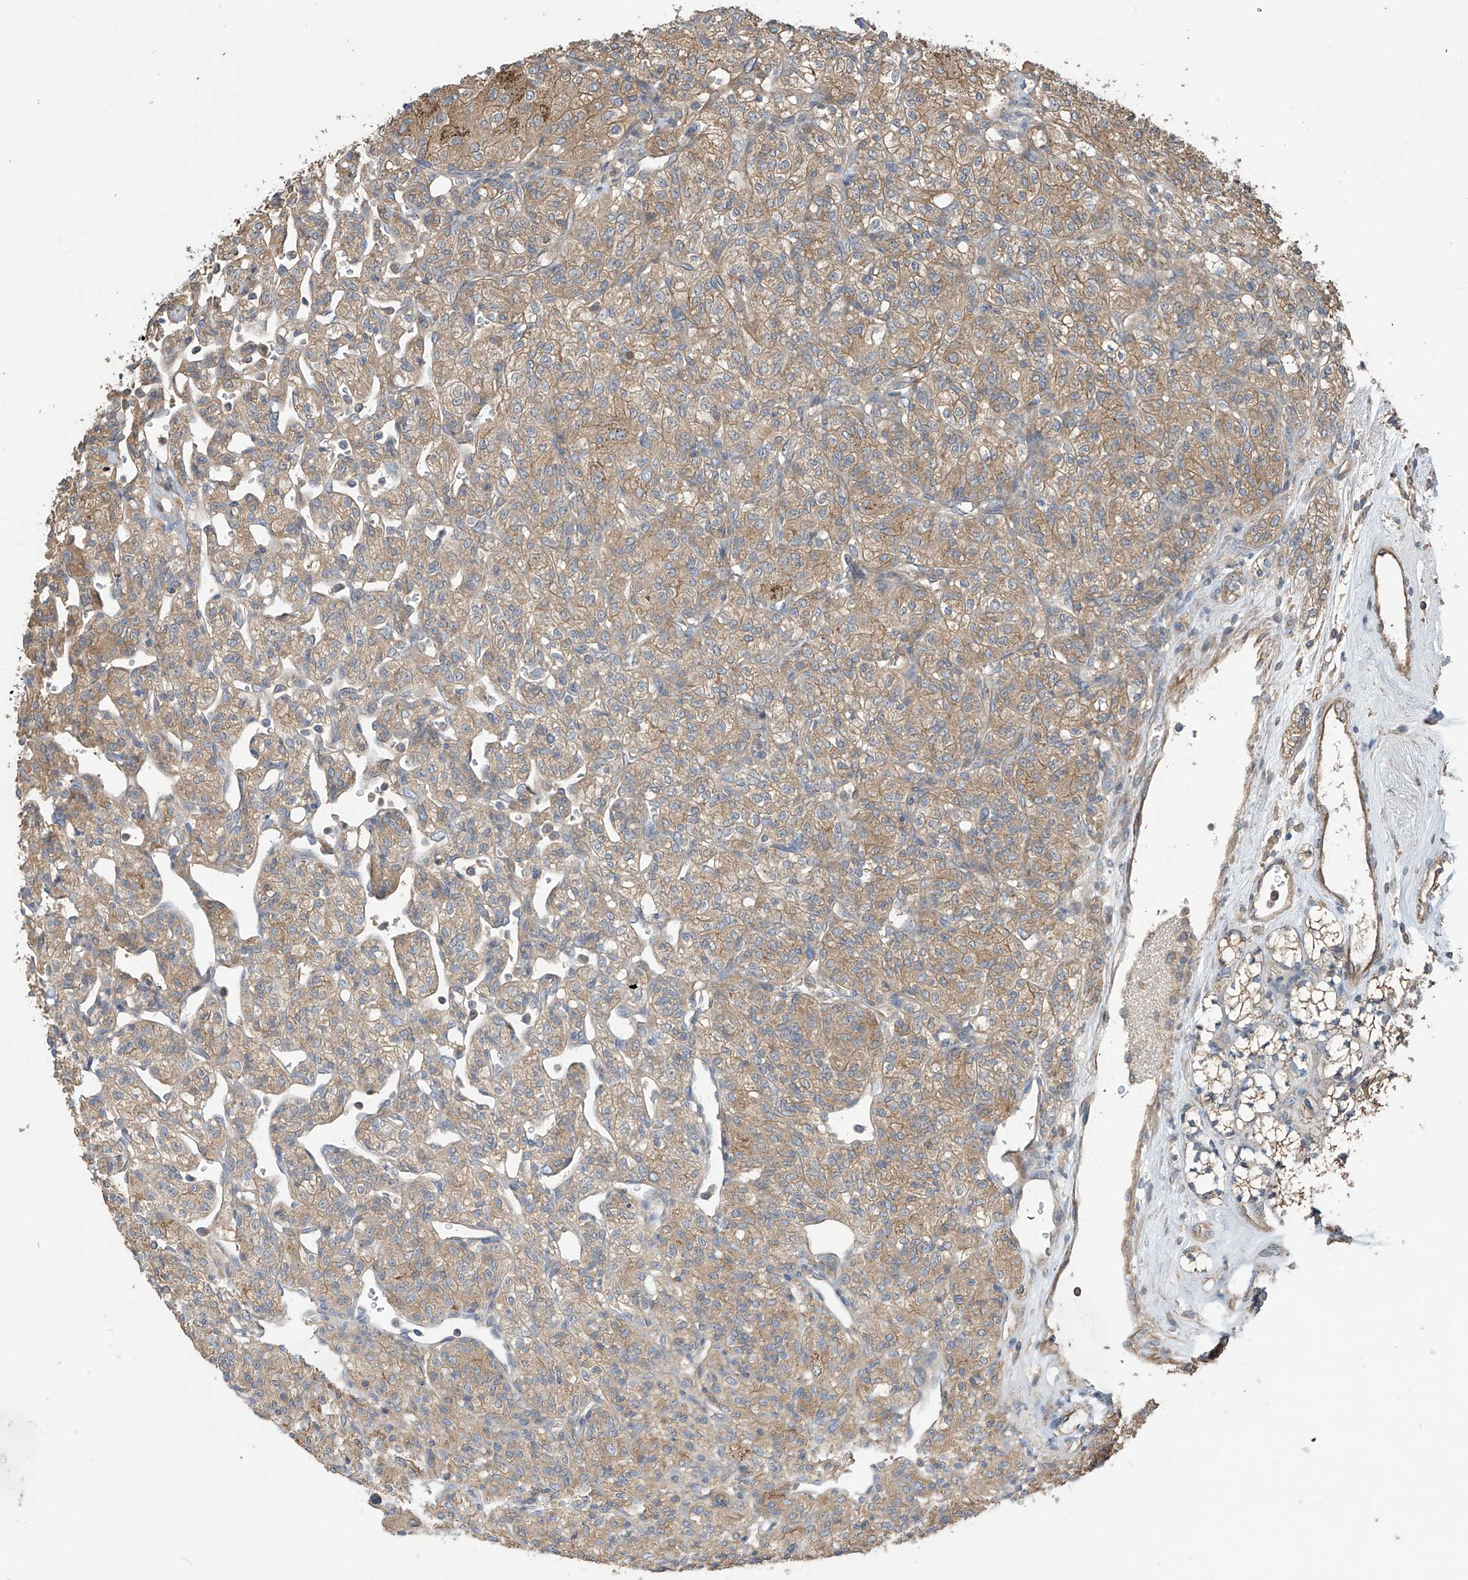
{"staining": {"intensity": "moderate", "quantity": ">75%", "location": "cytoplasmic/membranous"}, "tissue": "renal cancer", "cell_type": "Tumor cells", "image_type": "cancer", "snomed": [{"axis": "morphology", "description": "Adenocarcinoma, NOS"}, {"axis": "topography", "description": "Kidney"}], "caption": "Immunohistochemistry of human renal cancer exhibits medium levels of moderate cytoplasmic/membranous expression in approximately >75% of tumor cells.", "gene": "PHACTR4", "patient": {"sex": "male", "age": 77}}